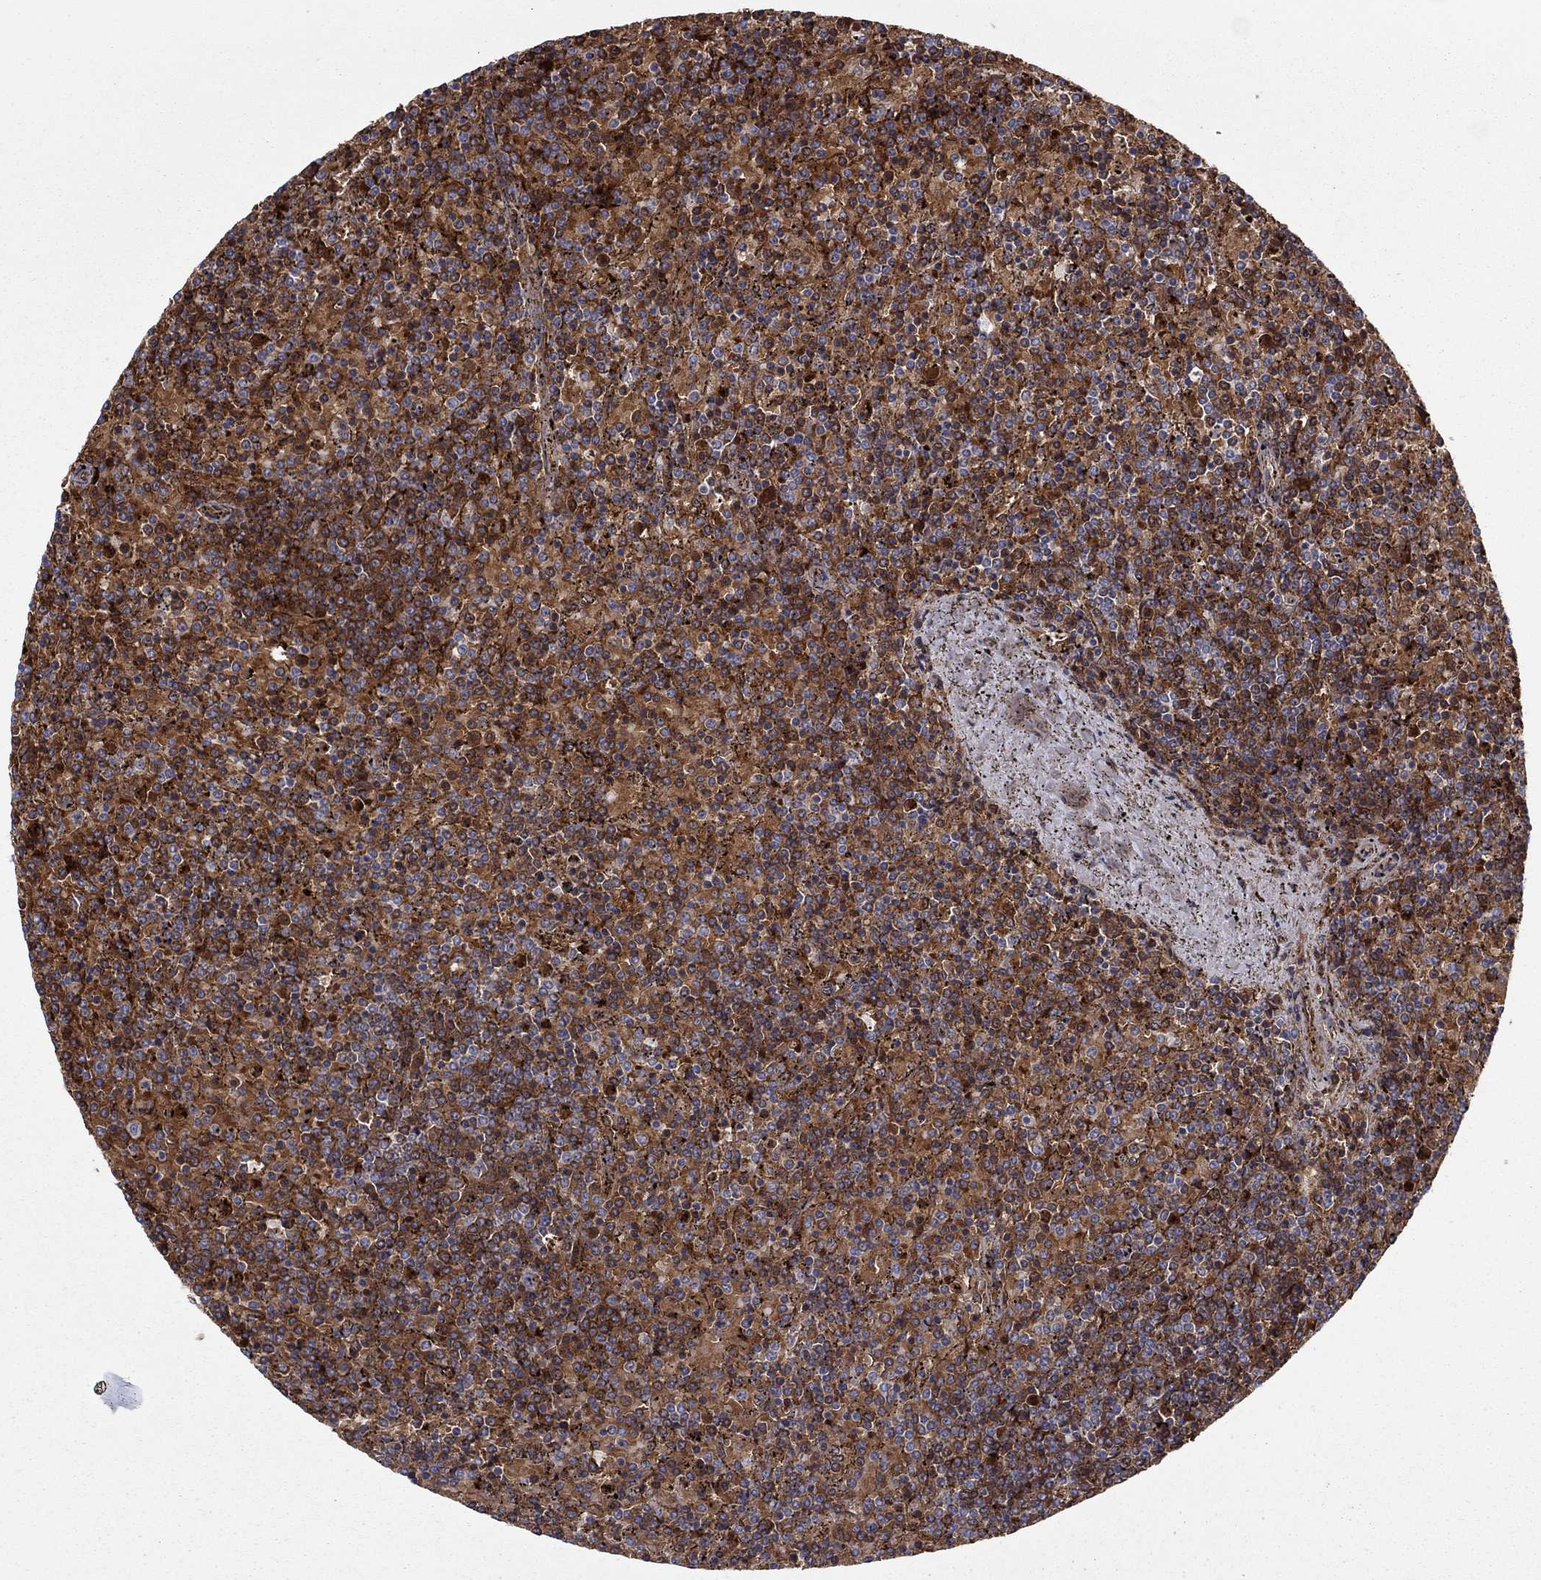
{"staining": {"intensity": "strong", "quantity": "25%-75%", "location": "cytoplasmic/membranous"}, "tissue": "lymphoma", "cell_type": "Tumor cells", "image_type": "cancer", "snomed": [{"axis": "morphology", "description": "Malignant lymphoma, non-Hodgkin's type, Low grade"}, {"axis": "topography", "description": "Spleen"}], "caption": "Protein staining of lymphoma tissue exhibits strong cytoplasmic/membranous staining in about 25%-75% of tumor cells. (Brightfield microscopy of DAB IHC at high magnification).", "gene": "HPX", "patient": {"sex": "female", "age": 77}}